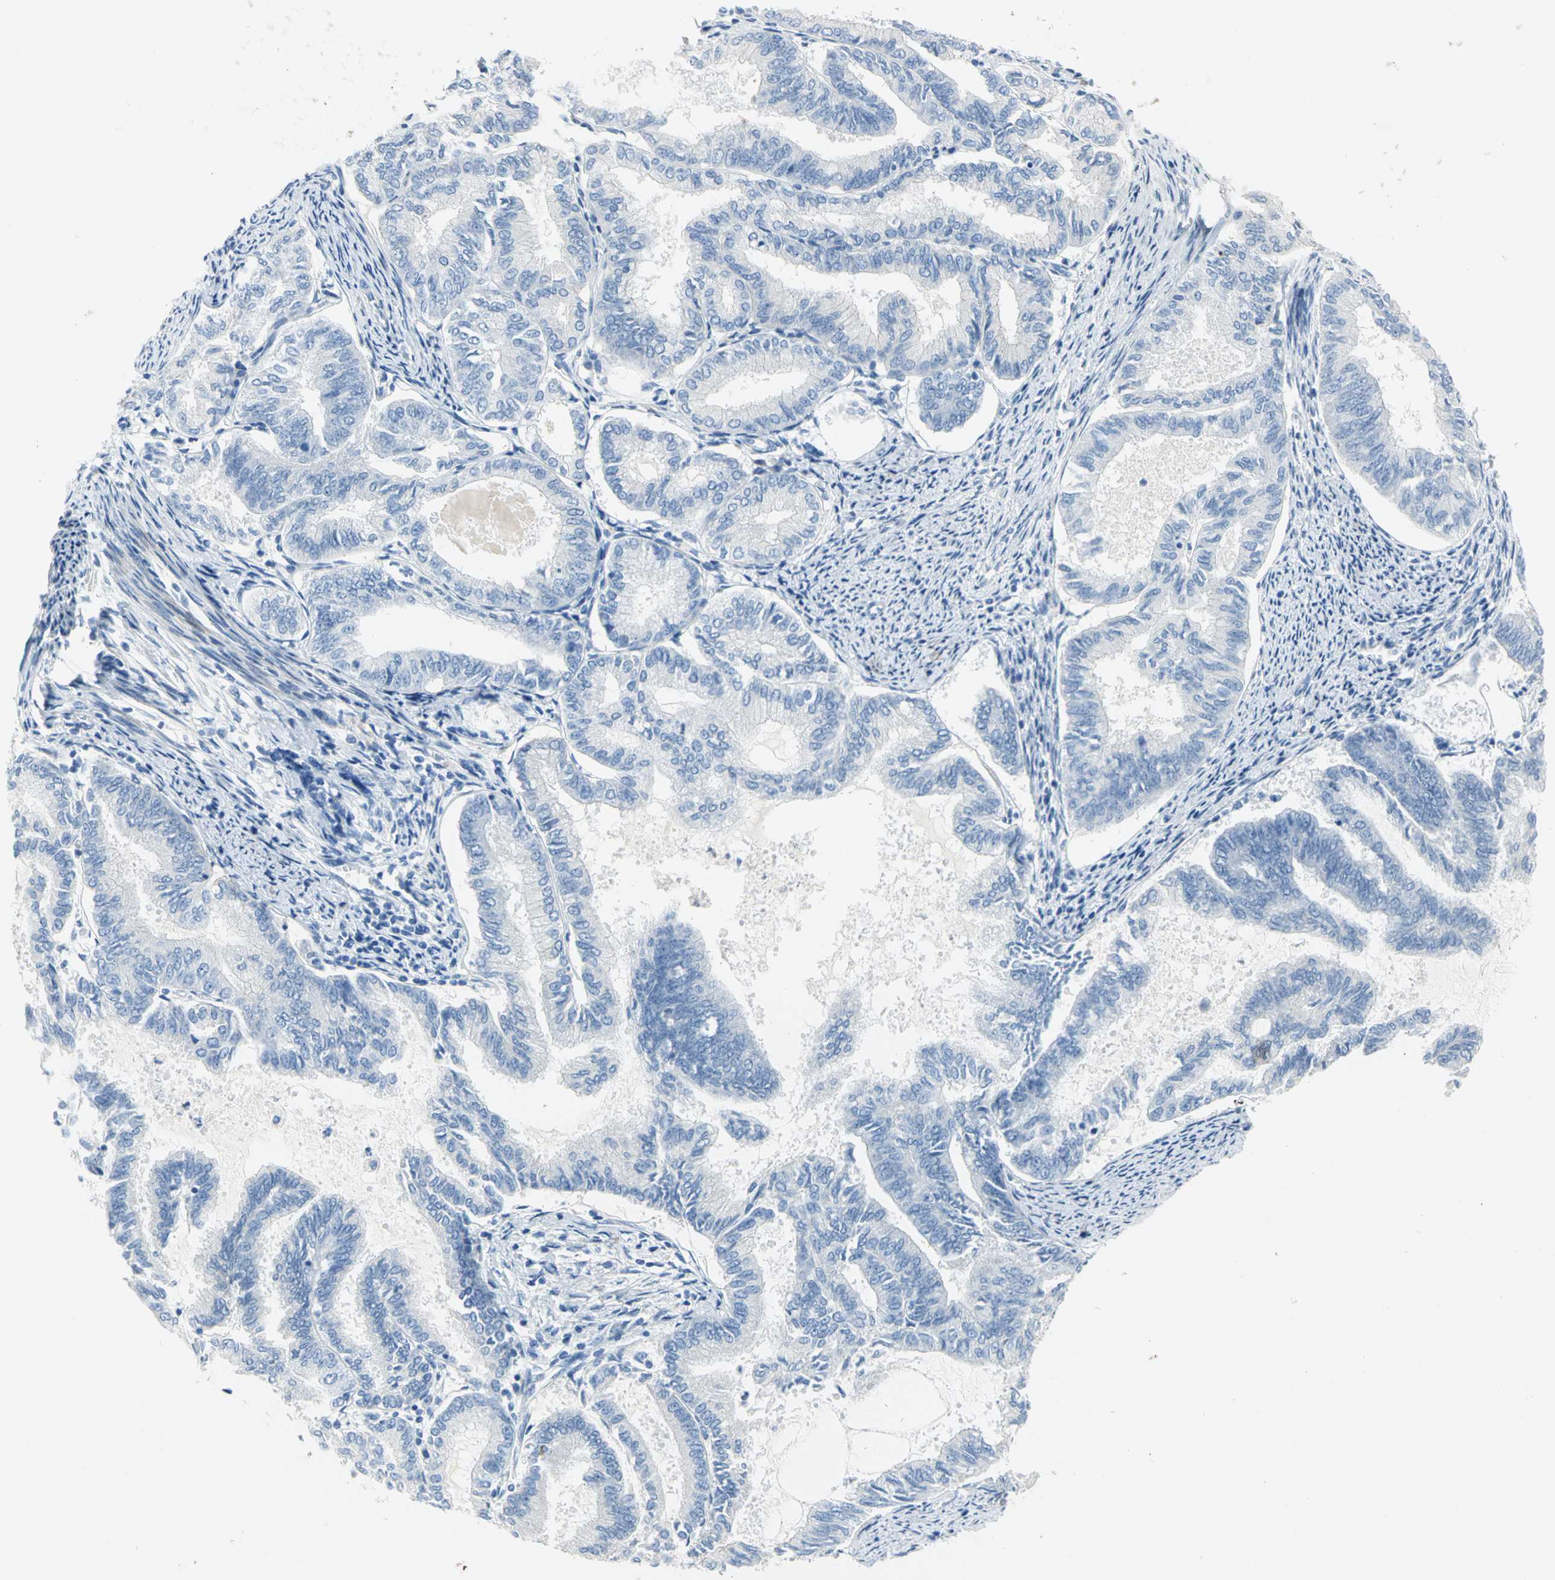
{"staining": {"intensity": "negative", "quantity": "none", "location": "none"}, "tissue": "endometrial cancer", "cell_type": "Tumor cells", "image_type": "cancer", "snomed": [{"axis": "morphology", "description": "Adenocarcinoma, NOS"}, {"axis": "topography", "description": "Endometrium"}], "caption": "A micrograph of human endometrial cancer (adenocarcinoma) is negative for staining in tumor cells.", "gene": "ALOX15", "patient": {"sex": "female", "age": 86}}